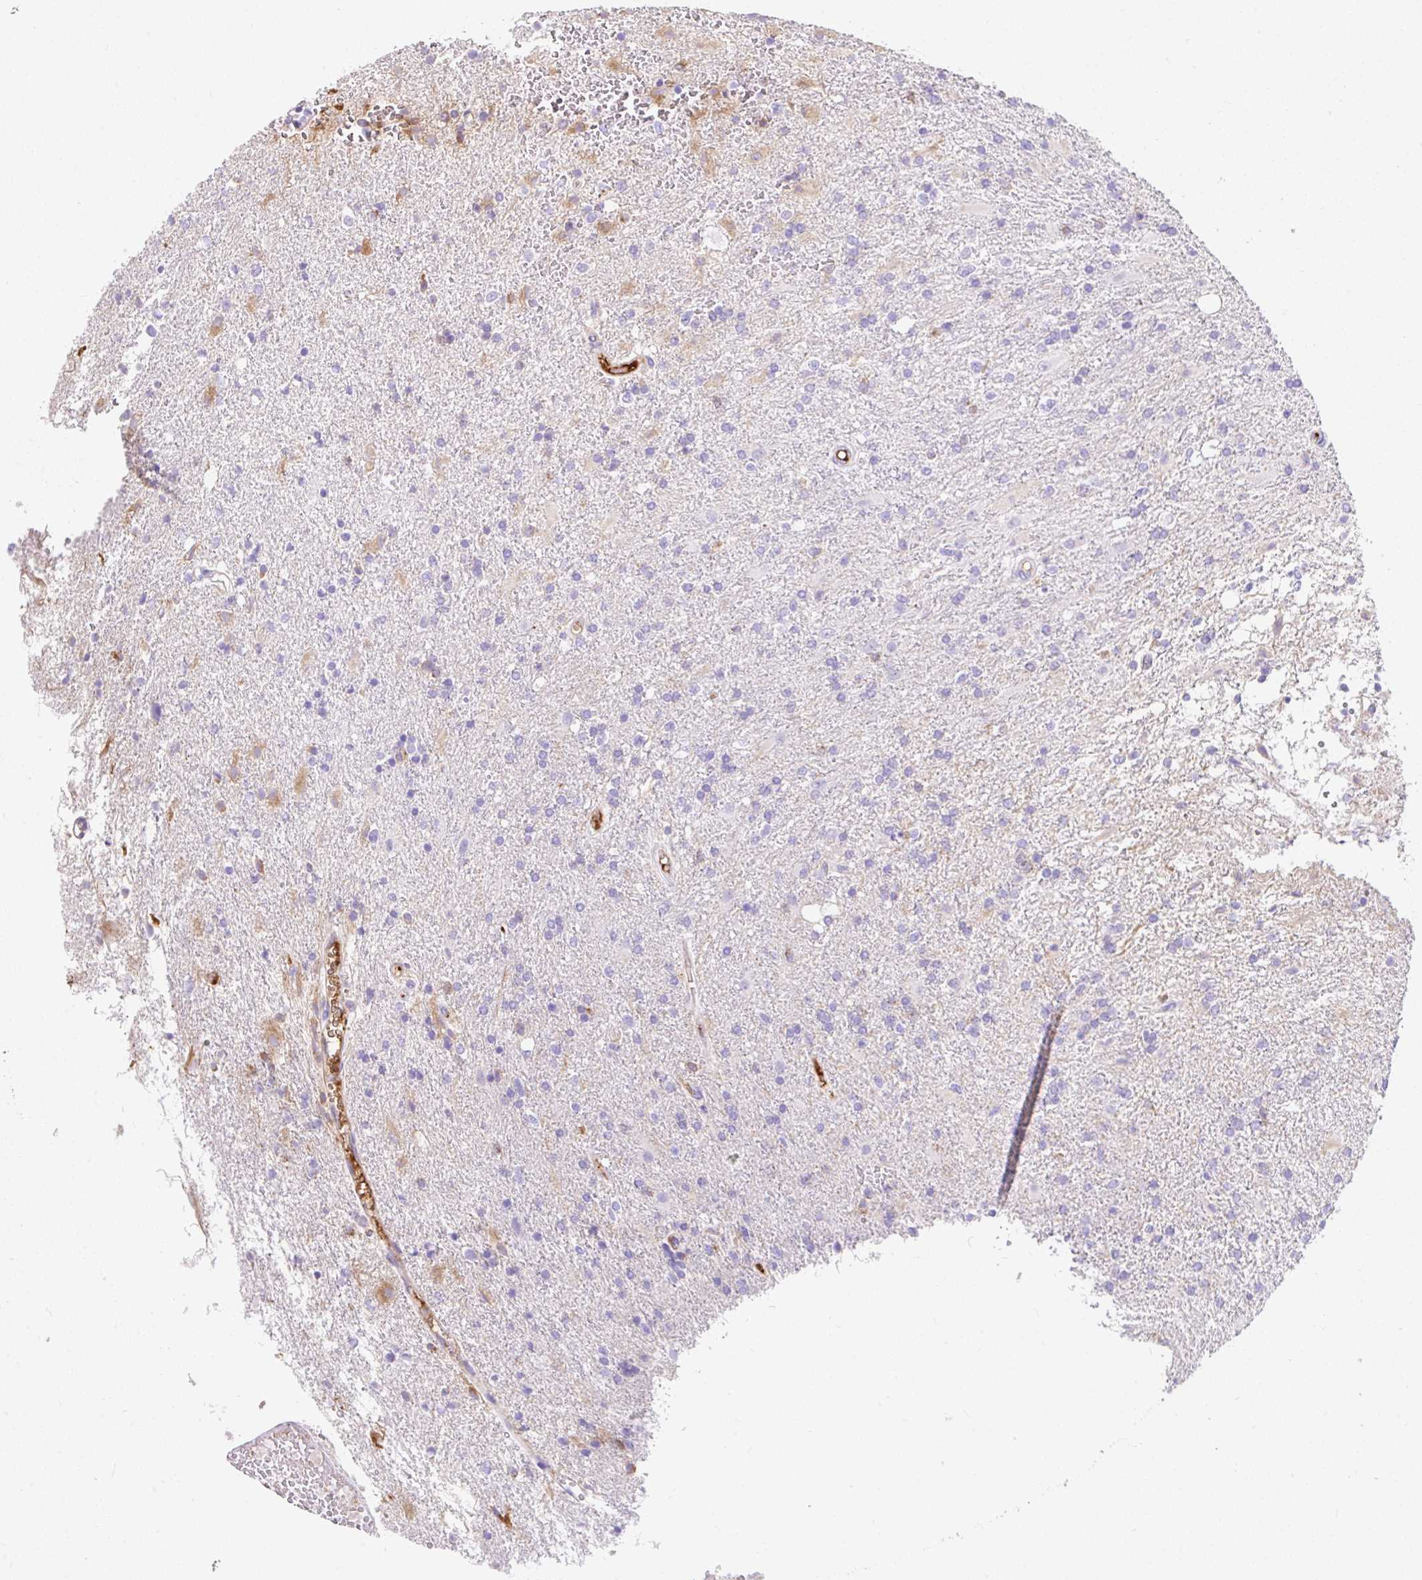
{"staining": {"intensity": "negative", "quantity": "none", "location": "none"}, "tissue": "glioma", "cell_type": "Tumor cells", "image_type": "cancer", "snomed": [{"axis": "morphology", "description": "Glioma, malignant, High grade"}, {"axis": "topography", "description": "Brain"}], "caption": "This photomicrograph is of malignant high-grade glioma stained with immunohistochemistry to label a protein in brown with the nuclei are counter-stained blue. There is no expression in tumor cells.", "gene": "APOC4-APOC2", "patient": {"sex": "male", "age": 56}}